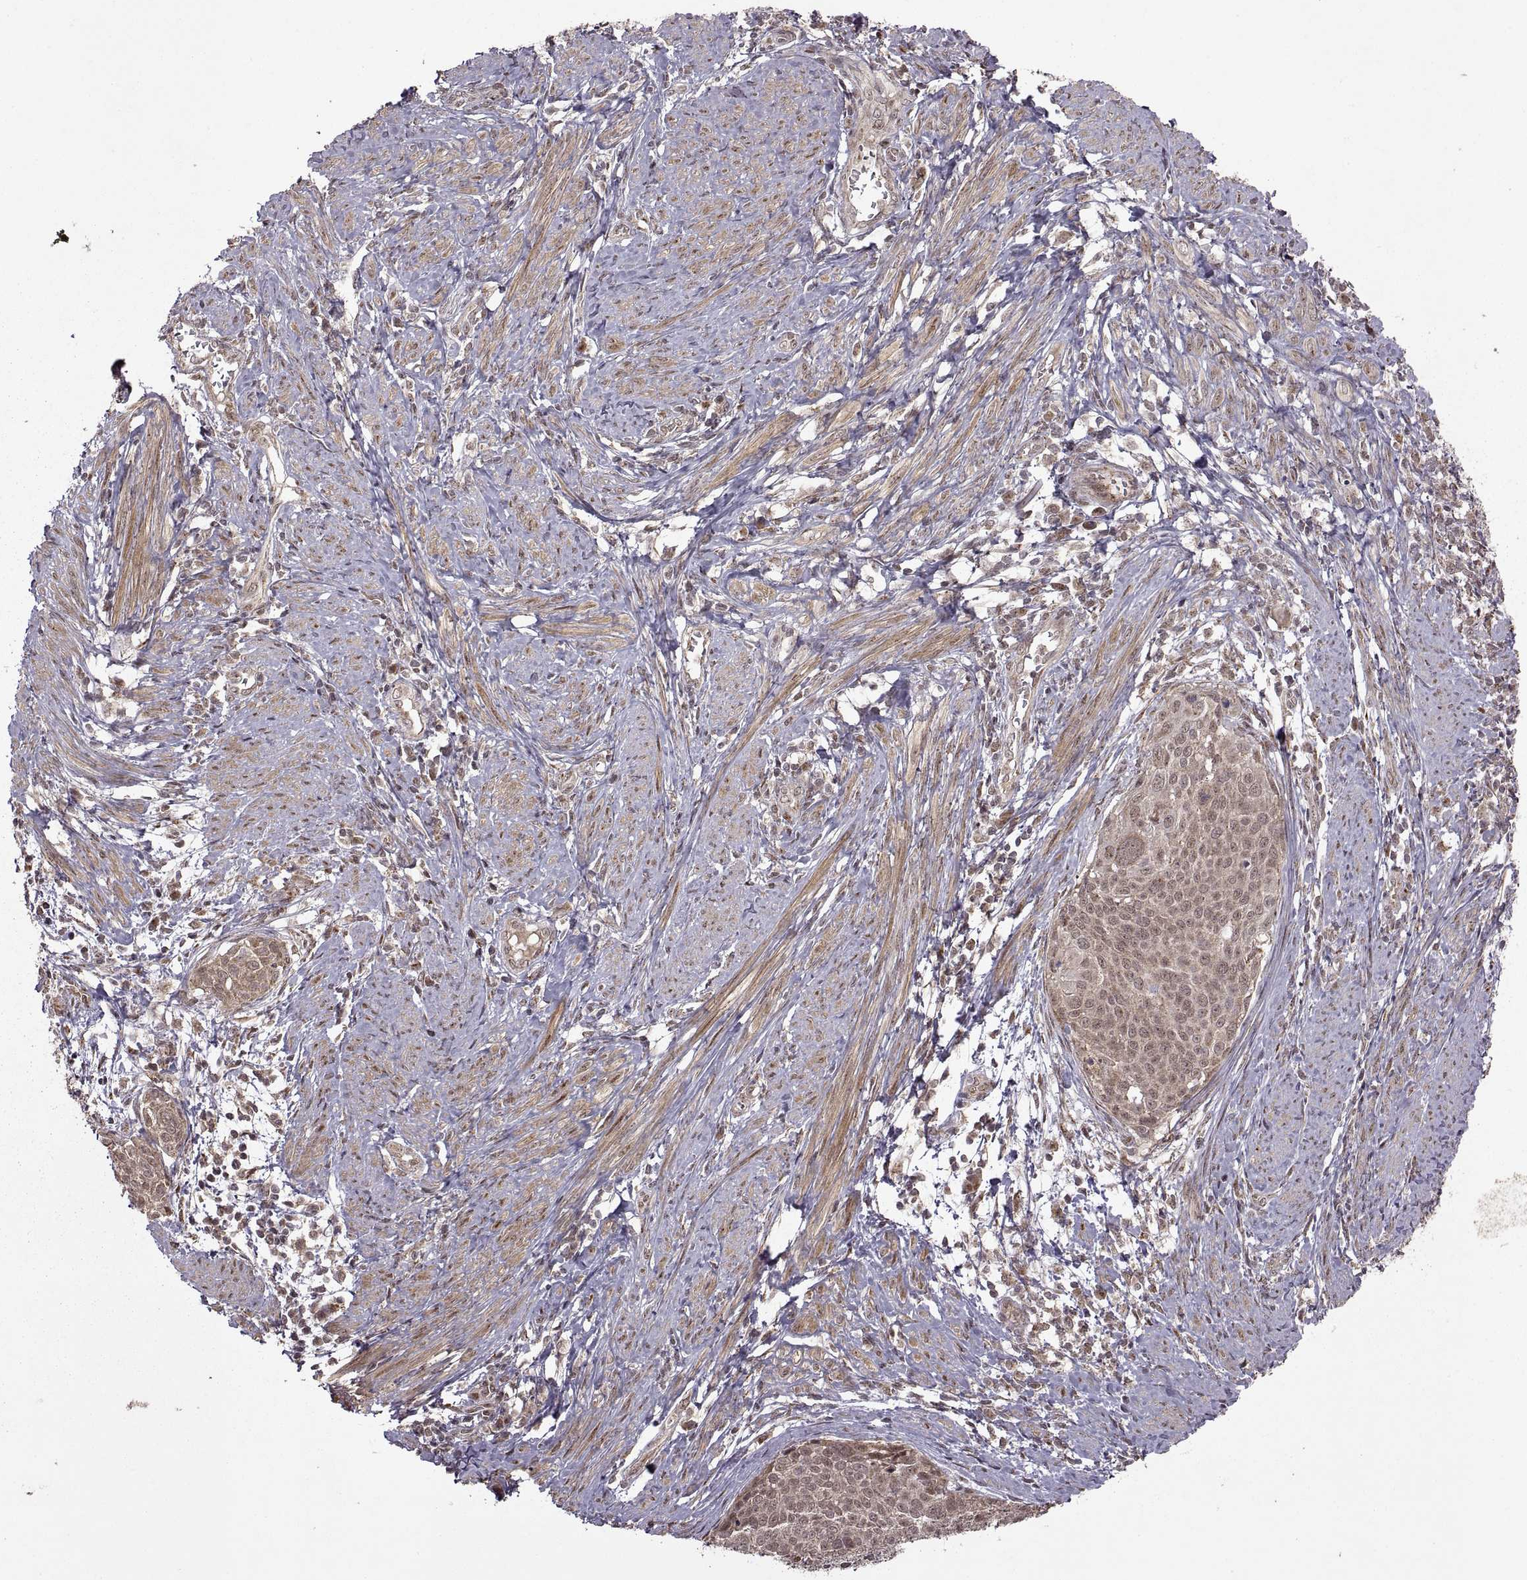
{"staining": {"intensity": "weak", "quantity": ">75%", "location": "cytoplasmic/membranous,nuclear"}, "tissue": "cervical cancer", "cell_type": "Tumor cells", "image_type": "cancer", "snomed": [{"axis": "morphology", "description": "Squamous cell carcinoma, NOS"}, {"axis": "topography", "description": "Cervix"}], "caption": "Cervical cancer stained with DAB immunohistochemistry displays low levels of weak cytoplasmic/membranous and nuclear expression in approximately >75% of tumor cells.", "gene": "PTOV1", "patient": {"sex": "female", "age": 39}}